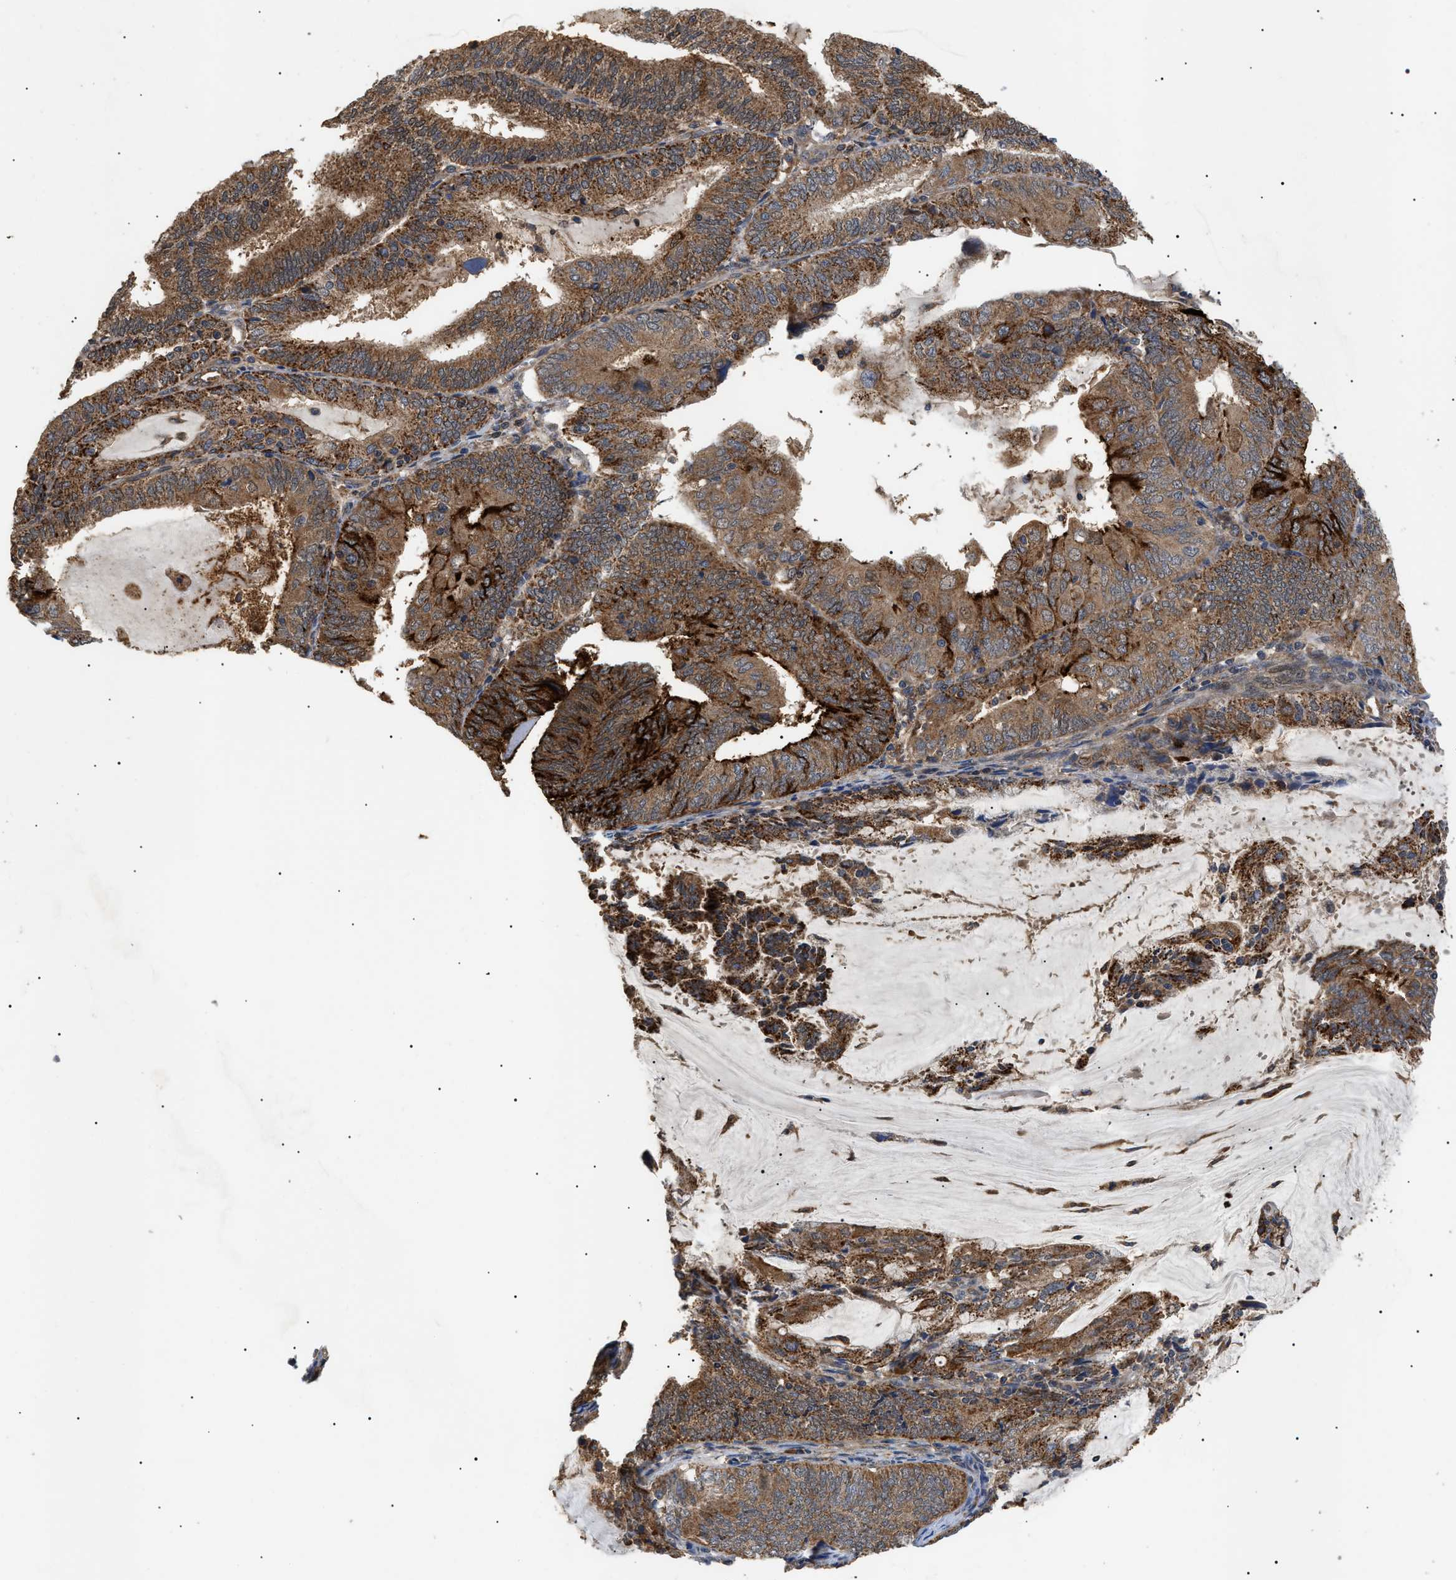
{"staining": {"intensity": "strong", "quantity": ">75%", "location": "cytoplasmic/membranous"}, "tissue": "endometrial cancer", "cell_type": "Tumor cells", "image_type": "cancer", "snomed": [{"axis": "morphology", "description": "Adenocarcinoma, NOS"}, {"axis": "topography", "description": "Endometrium"}], "caption": "Endometrial cancer stained for a protein (brown) demonstrates strong cytoplasmic/membranous positive staining in approximately >75% of tumor cells.", "gene": "ASTL", "patient": {"sex": "female", "age": 81}}